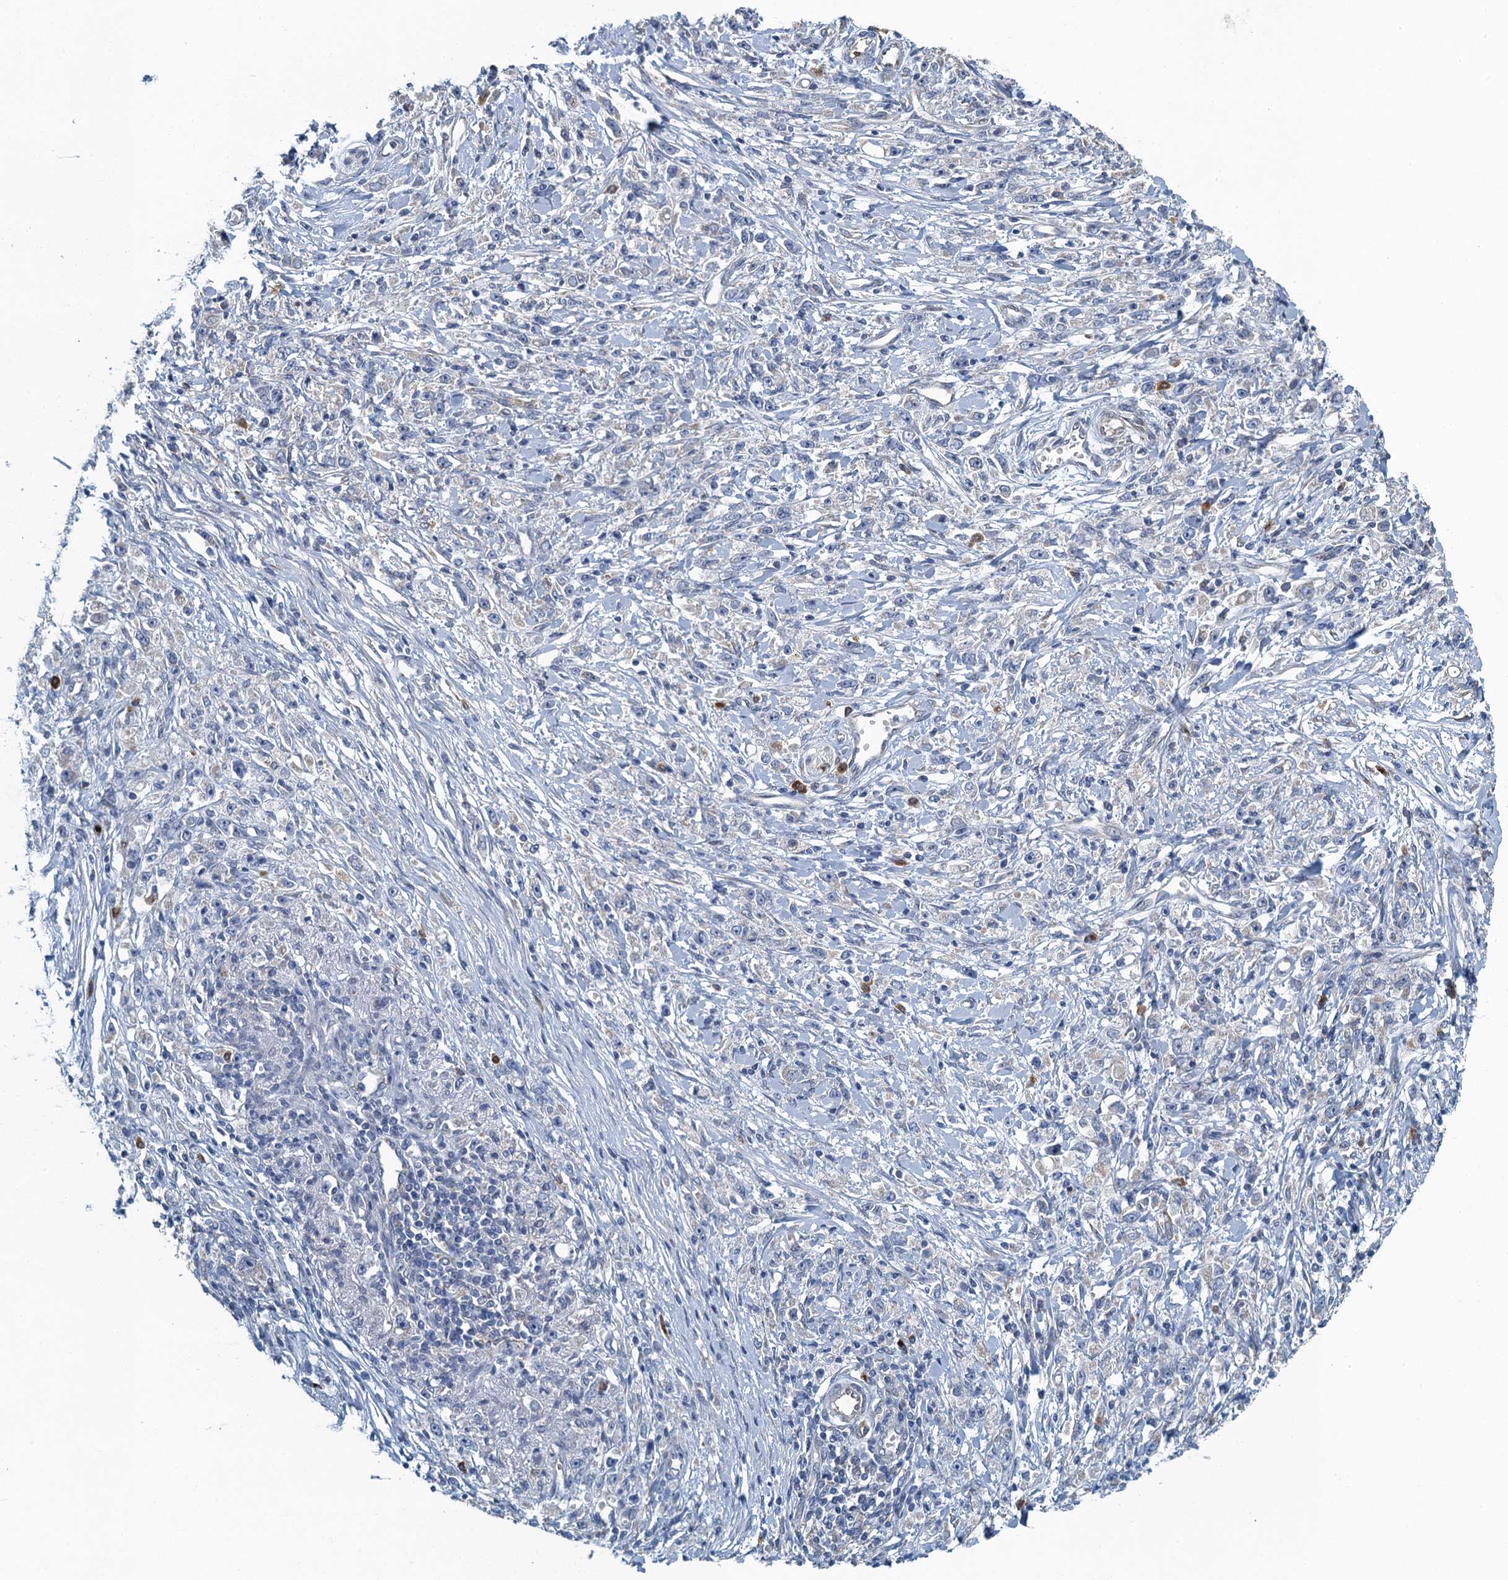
{"staining": {"intensity": "negative", "quantity": "none", "location": "none"}, "tissue": "stomach cancer", "cell_type": "Tumor cells", "image_type": "cancer", "snomed": [{"axis": "morphology", "description": "Adenocarcinoma, NOS"}, {"axis": "topography", "description": "Stomach"}], "caption": "The histopathology image exhibits no significant positivity in tumor cells of adenocarcinoma (stomach).", "gene": "ALG2", "patient": {"sex": "female", "age": 59}}